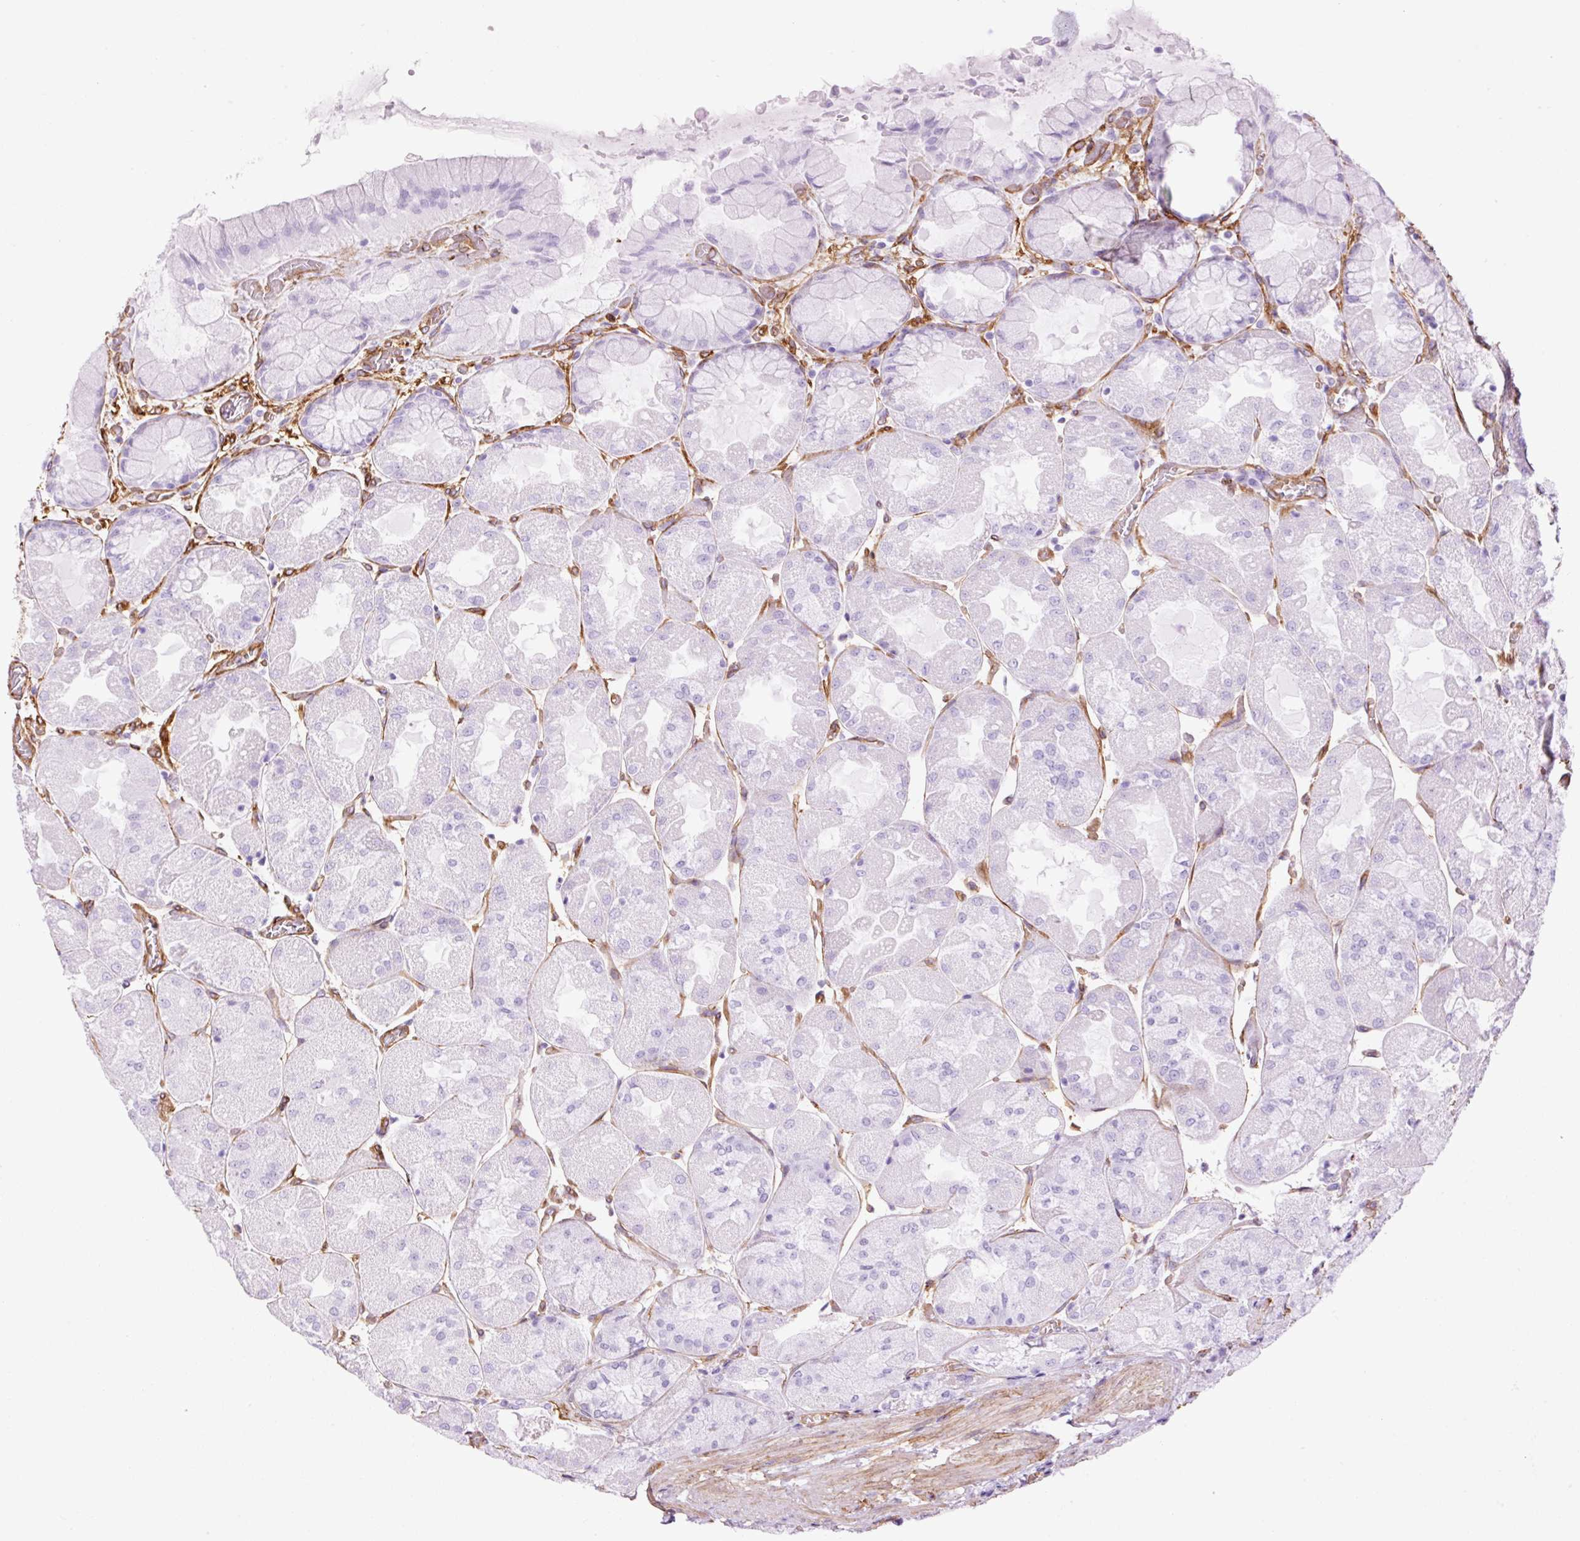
{"staining": {"intensity": "negative", "quantity": "none", "location": "none"}, "tissue": "stomach", "cell_type": "Glandular cells", "image_type": "normal", "snomed": [{"axis": "morphology", "description": "Normal tissue, NOS"}, {"axis": "topography", "description": "Stomach"}], "caption": "Immunohistochemical staining of benign stomach reveals no significant positivity in glandular cells.", "gene": "CAV1", "patient": {"sex": "female", "age": 61}}